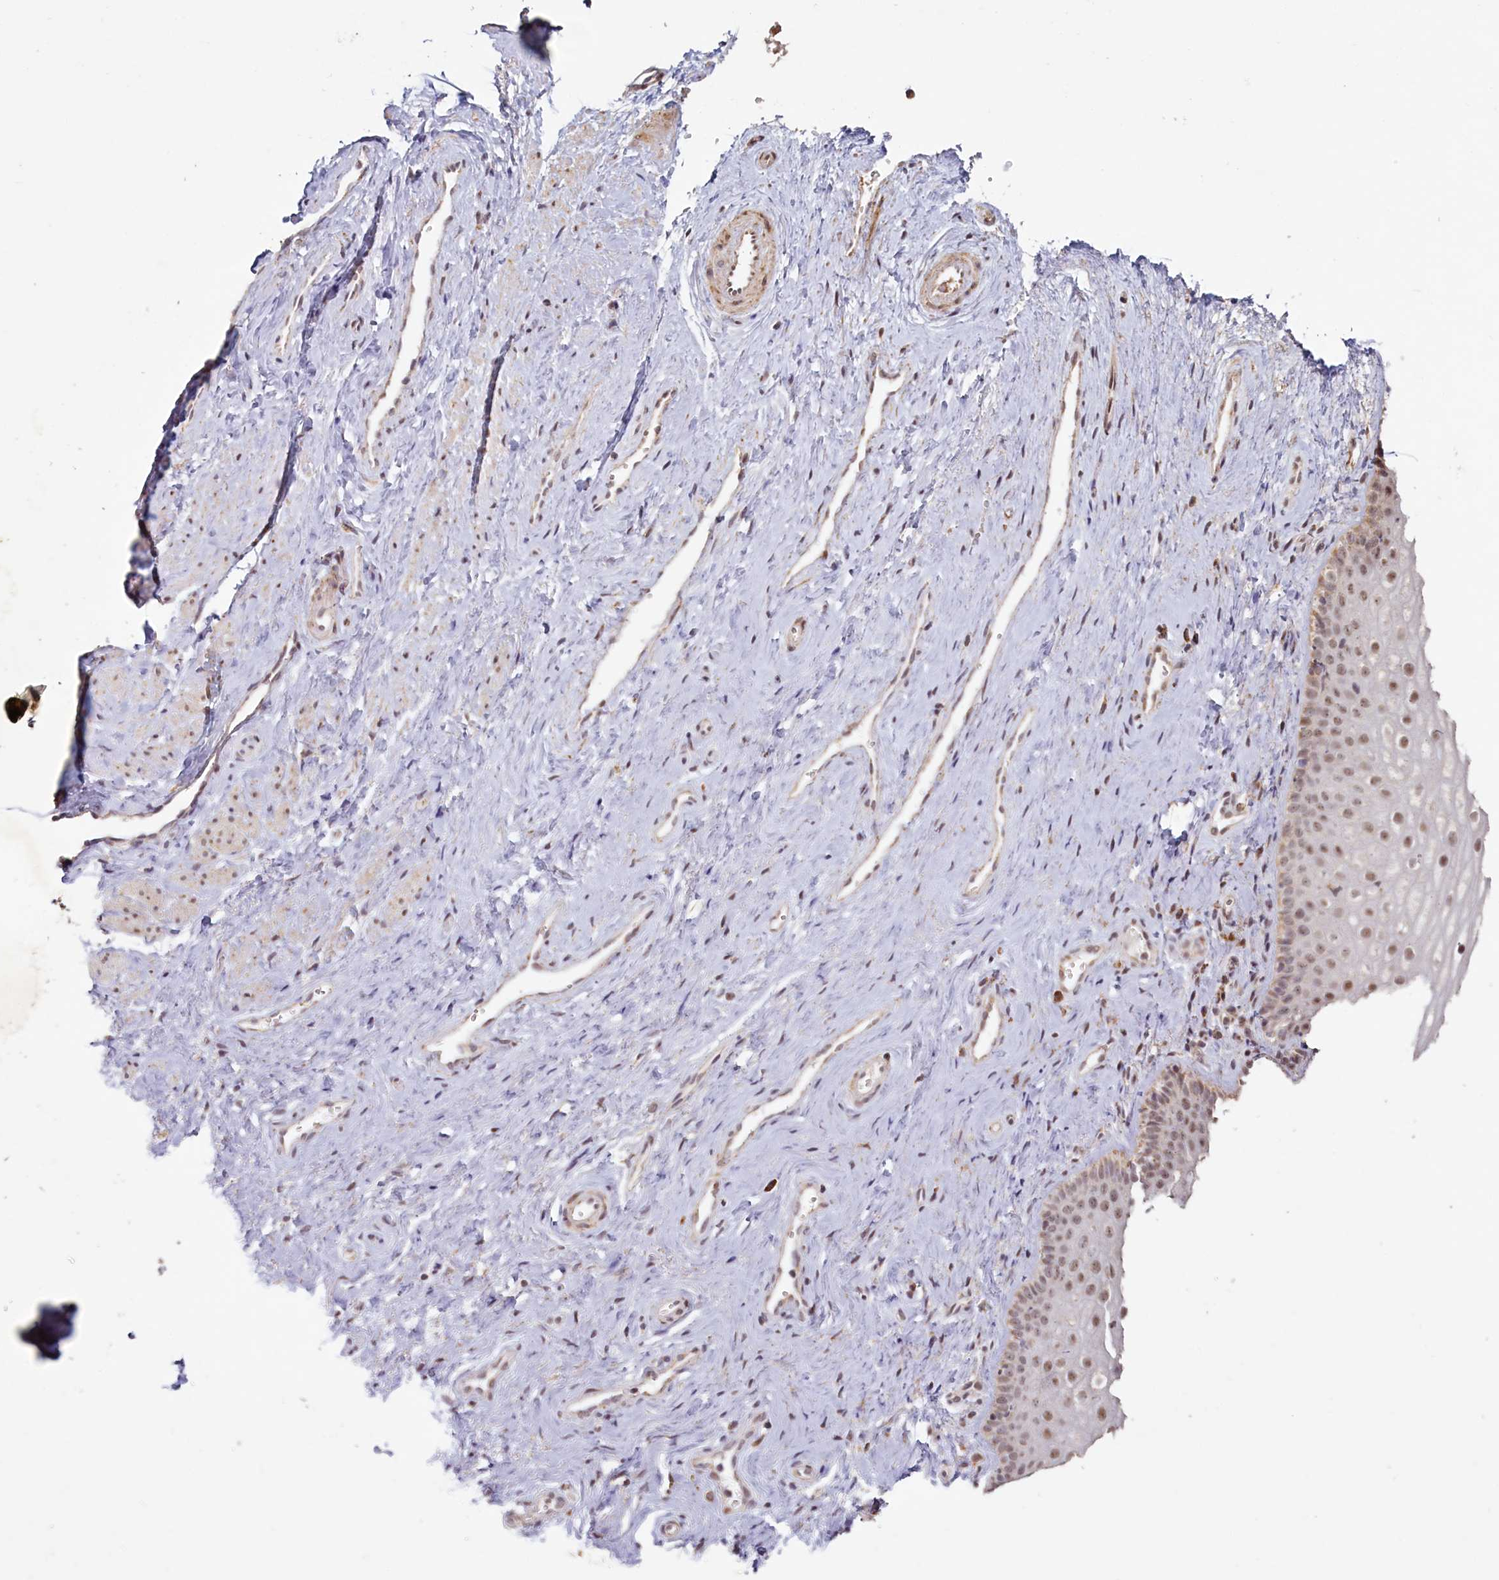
{"staining": {"intensity": "moderate", "quantity": "25%-75%", "location": "nuclear"}, "tissue": "vagina", "cell_type": "Squamous epithelial cells", "image_type": "normal", "snomed": [{"axis": "morphology", "description": "Normal tissue, NOS"}, {"axis": "topography", "description": "Vagina"}], "caption": "Protein staining displays moderate nuclear expression in approximately 25%-75% of squamous epithelial cells in unremarkable vagina. Nuclei are stained in blue.", "gene": "PDE6D", "patient": {"sex": "female", "age": 46}}